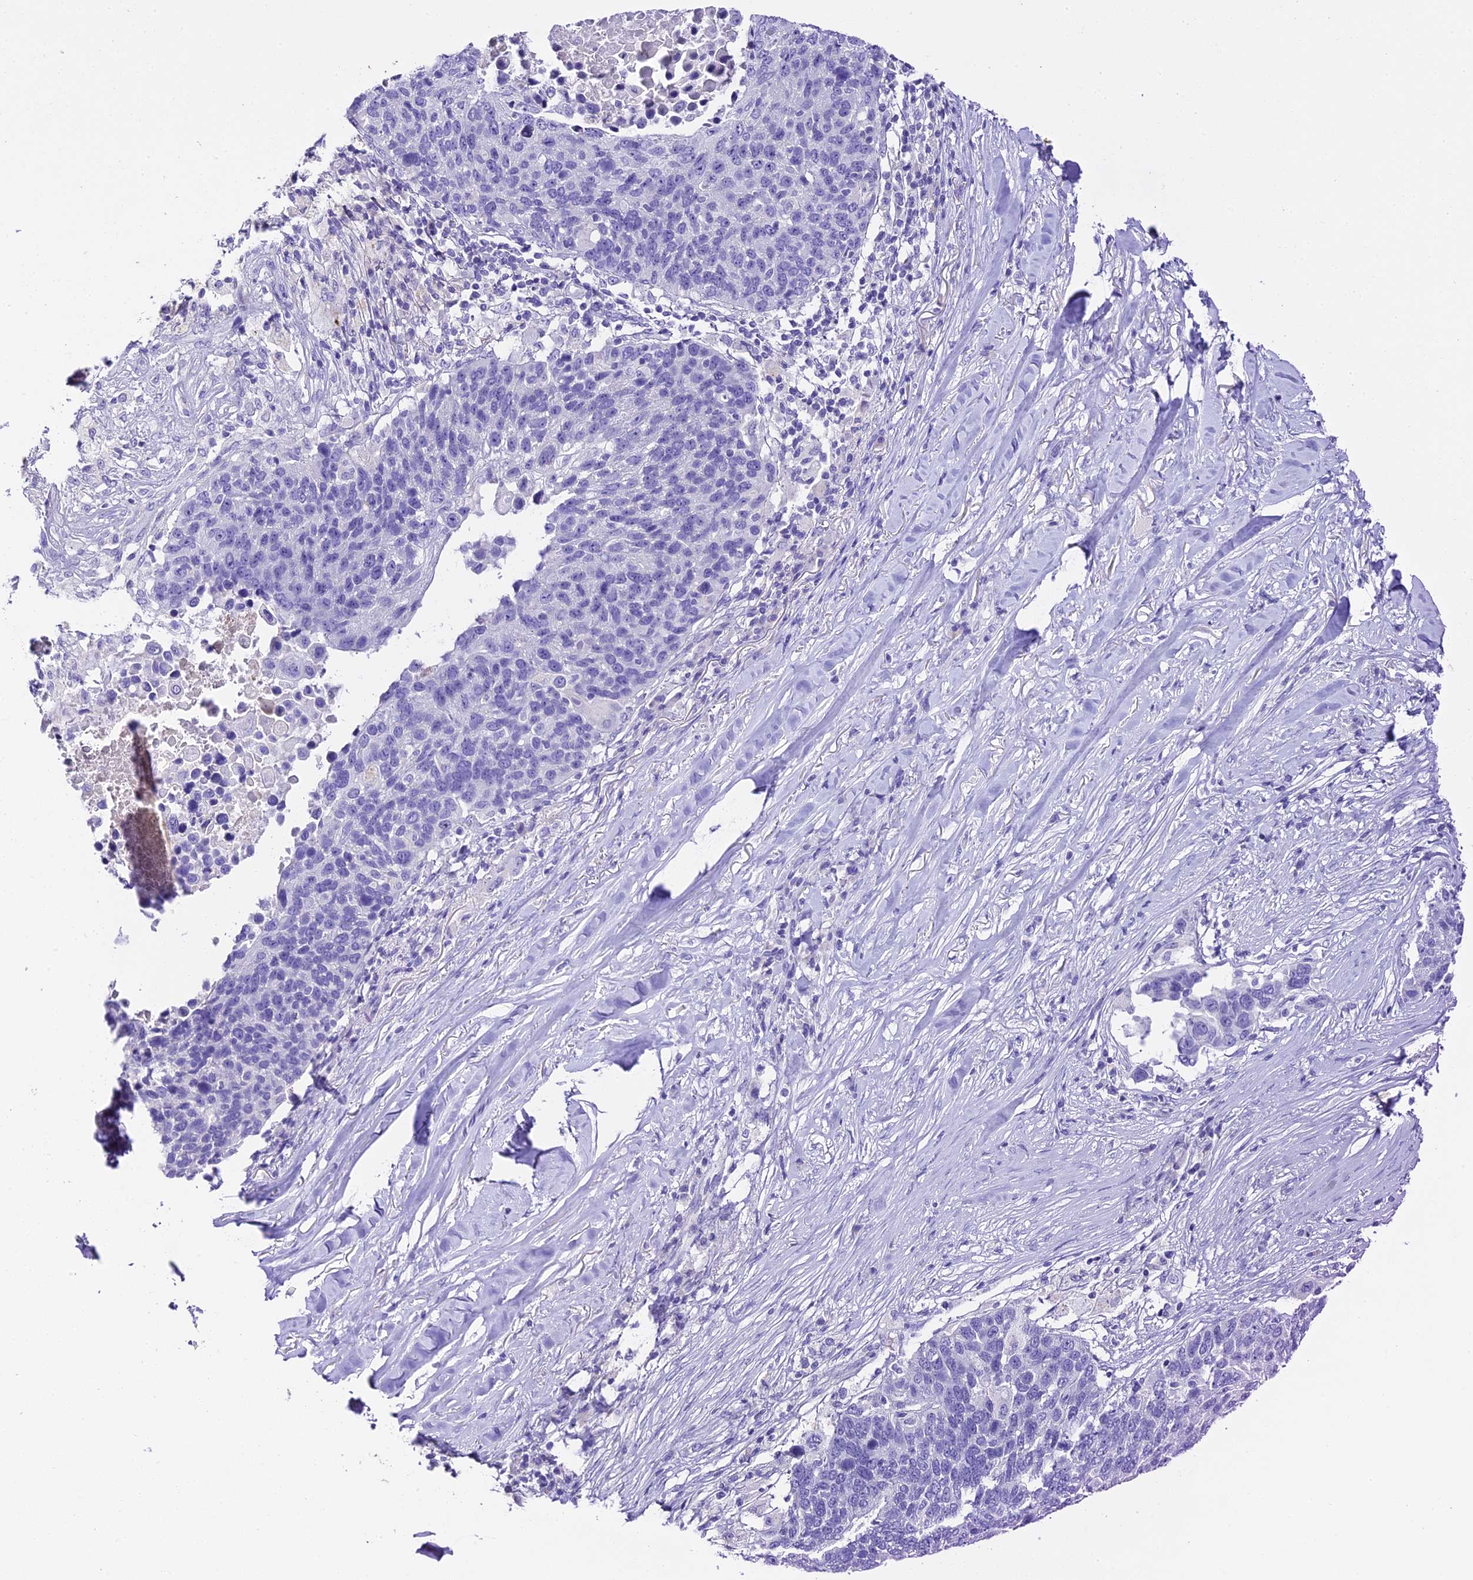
{"staining": {"intensity": "negative", "quantity": "none", "location": "none"}, "tissue": "lung cancer", "cell_type": "Tumor cells", "image_type": "cancer", "snomed": [{"axis": "morphology", "description": "Normal tissue, NOS"}, {"axis": "morphology", "description": "Squamous cell carcinoma, NOS"}, {"axis": "topography", "description": "Lymph node"}, {"axis": "topography", "description": "Lung"}], "caption": "Squamous cell carcinoma (lung) was stained to show a protein in brown. There is no significant staining in tumor cells. (DAB (3,3'-diaminobenzidine) immunohistochemistry visualized using brightfield microscopy, high magnification).", "gene": "C12orf29", "patient": {"sex": "male", "age": 66}}